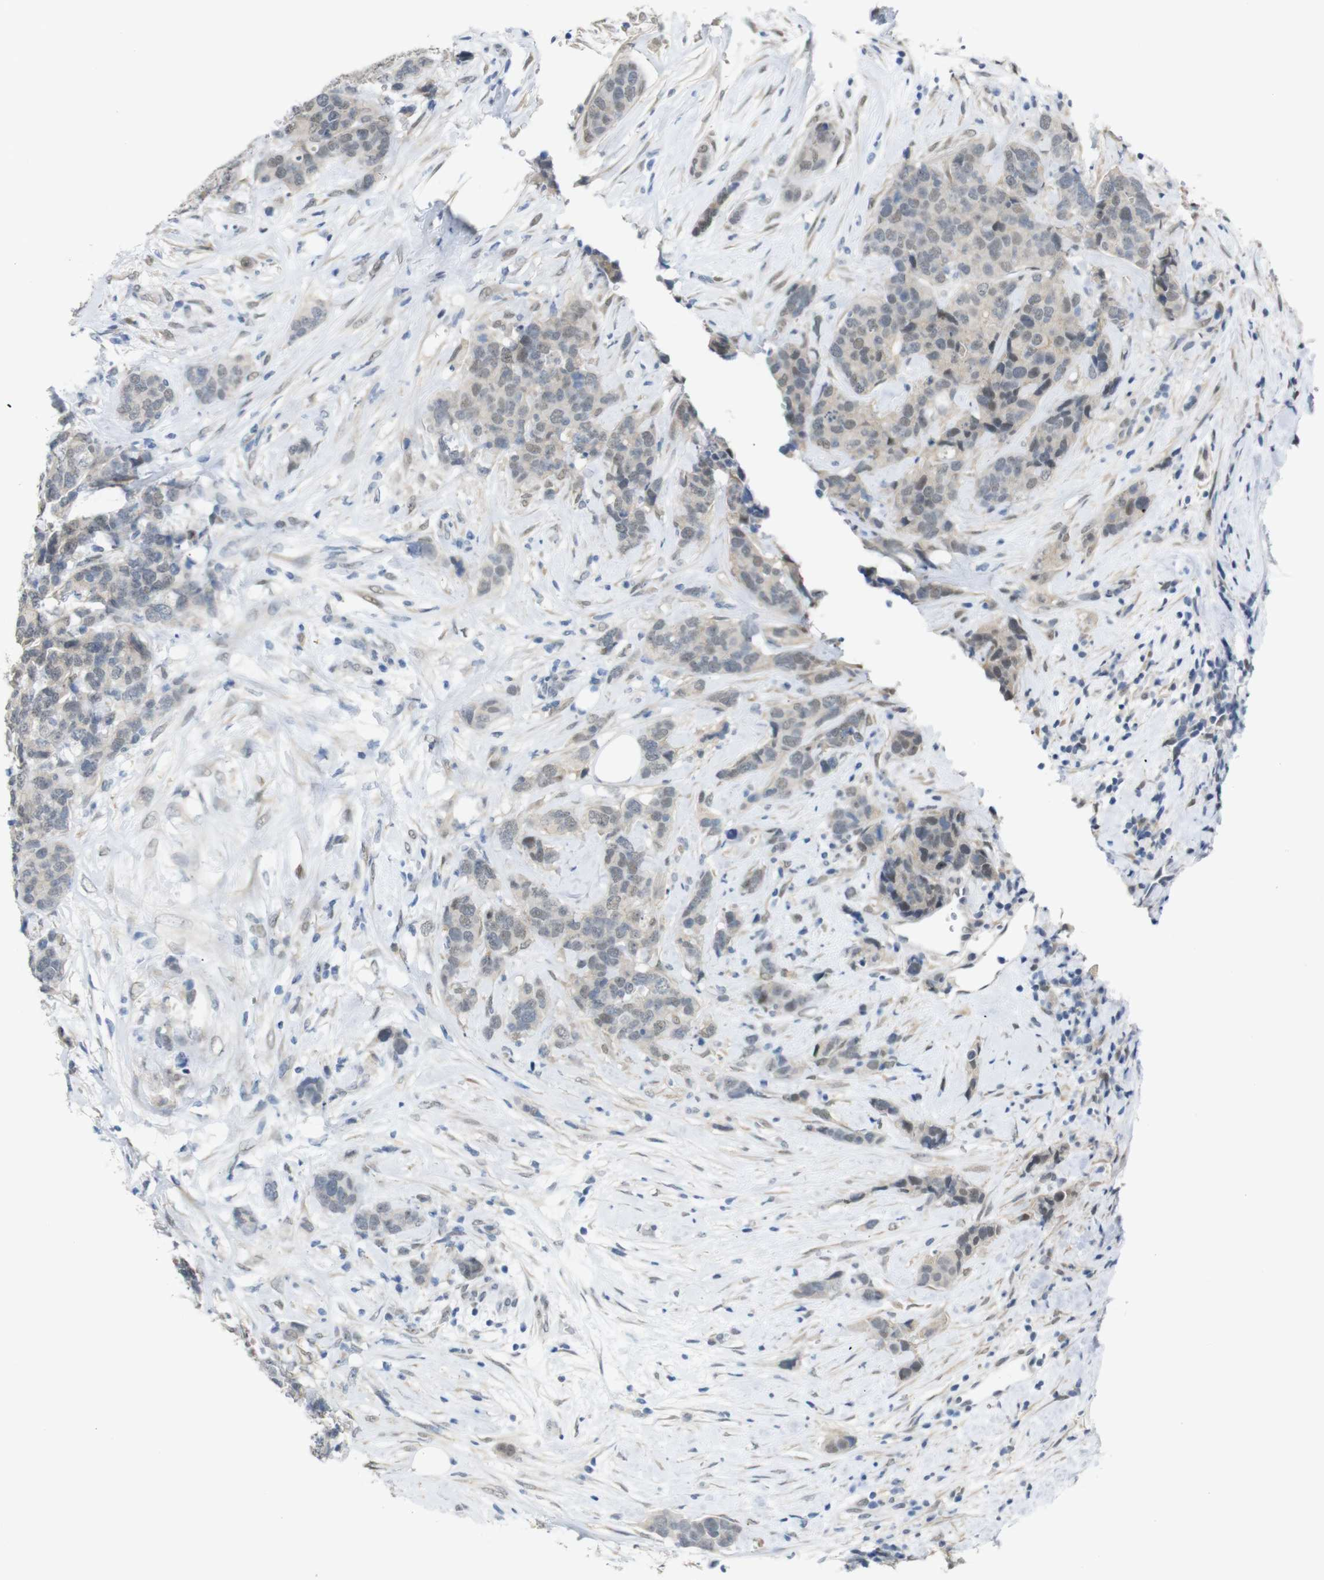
{"staining": {"intensity": "weak", "quantity": "<25%", "location": "nuclear"}, "tissue": "breast cancer", "cell_type": "Tumor cells", "image_type": "cancer", "snomed": [{"axis": "morphology", "description": "Lobular carcinoma"}, {"axis": "topography", "description": "Breast"}], "caption": "High power microscopy photomicrograph of an IHC photomicrograph of breast cancer (lobular carcinoma), revealing no significant expression in tumor cells.", "gene": "GPR158", "patient": {"sex": "female", "age": 59}}